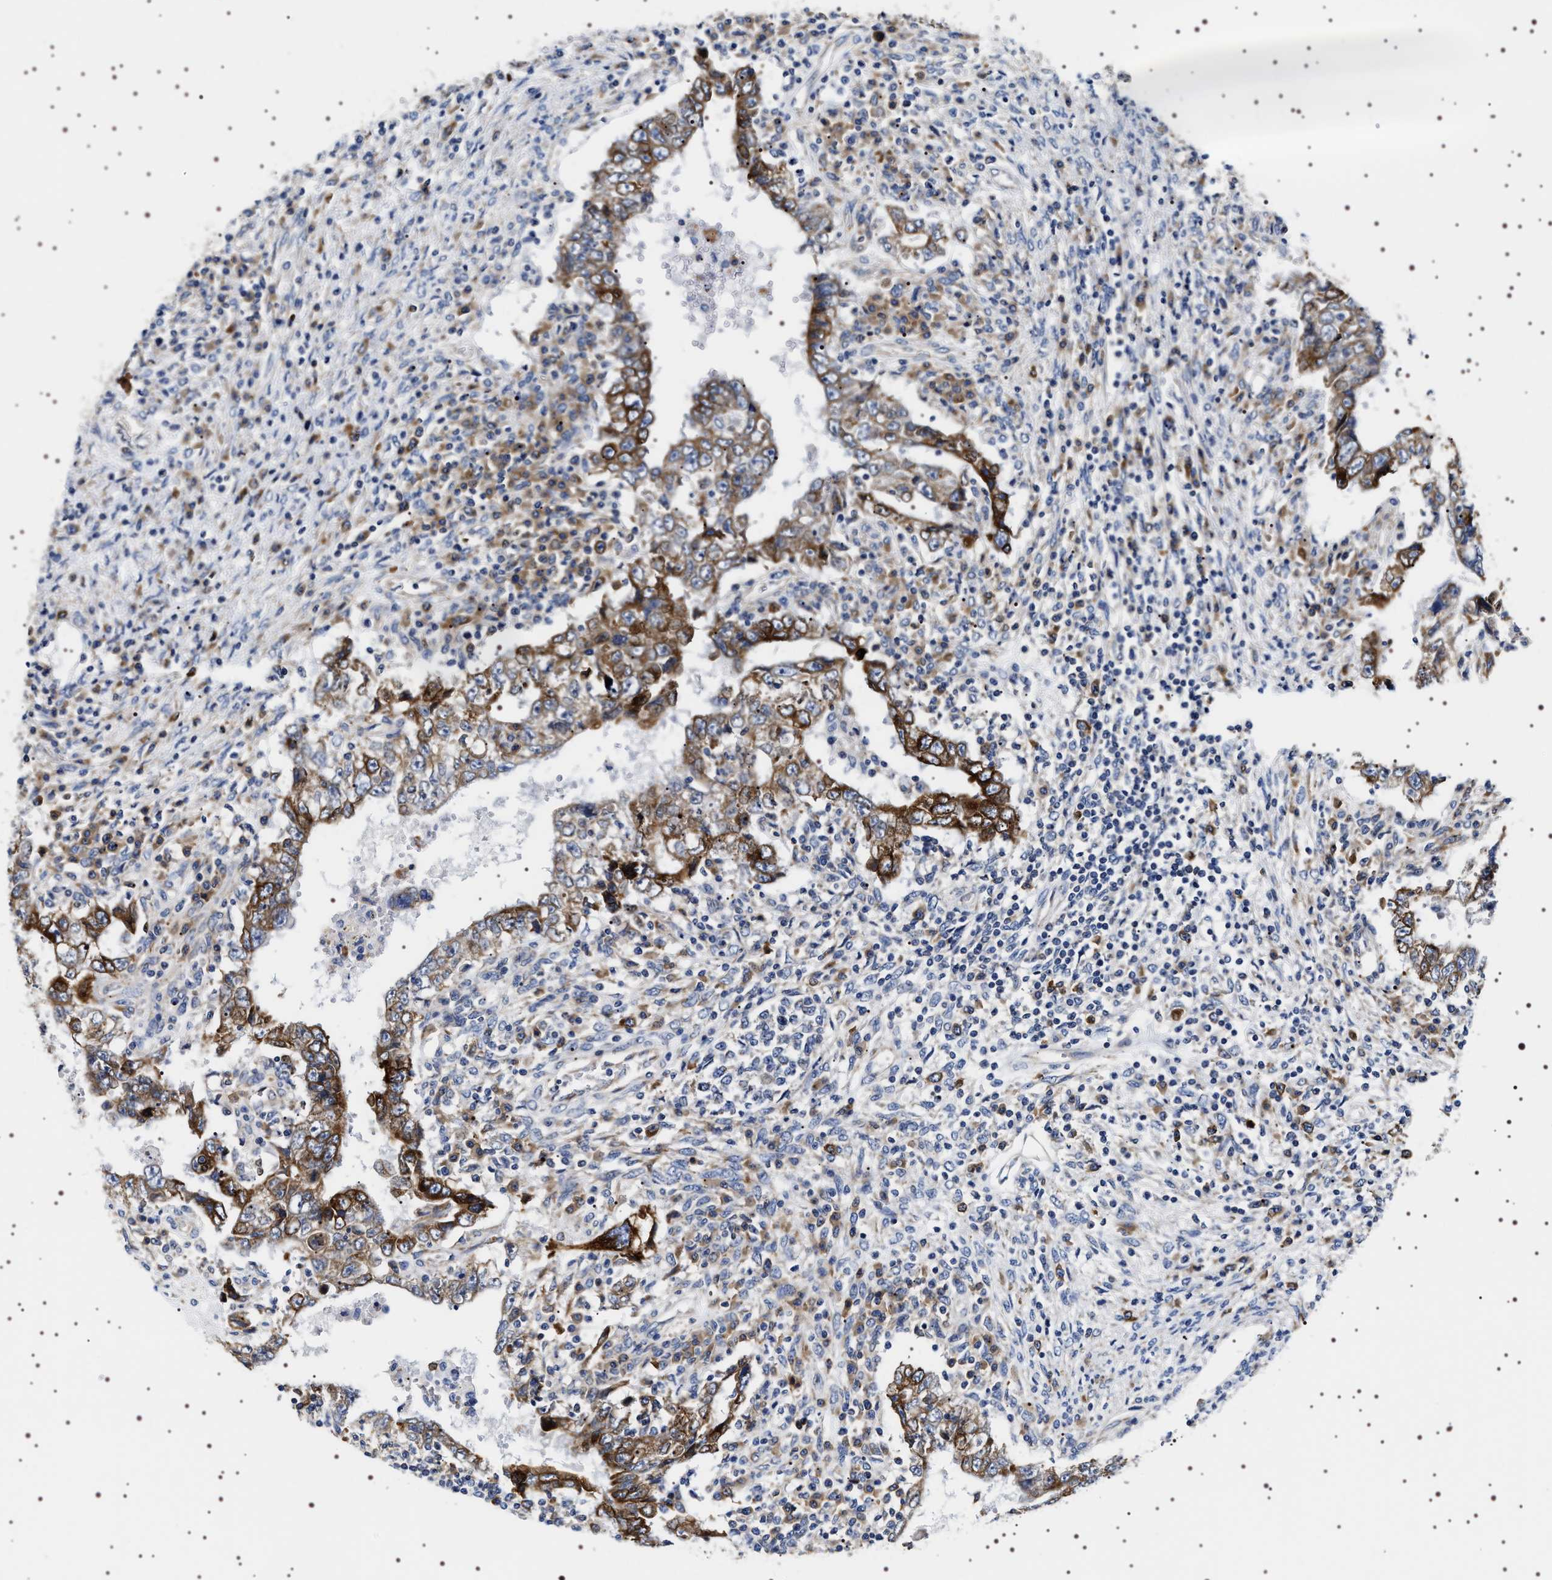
{"staining": {"intensity": "strong", "quantity": ">75%", "location": "cytoplasmic/membranous"}, "tissue": "testis cancer", "cell_type": "Tumor cells", "image_type": "cancer", "snomed": [{"axis": "morphology", "description": "Carcinoma, Embryonal, NOS"}, {"axis": "topography", "description": "Testis"}], "caption": "Brown immunohistochemical staining in human embryonal carcinoma (testis) reveals strong cytoplasmic/membranous expression in about >75% of tumor cells.", "gene": "SQLE", "patient": {"sex": "male", "age": 26}}